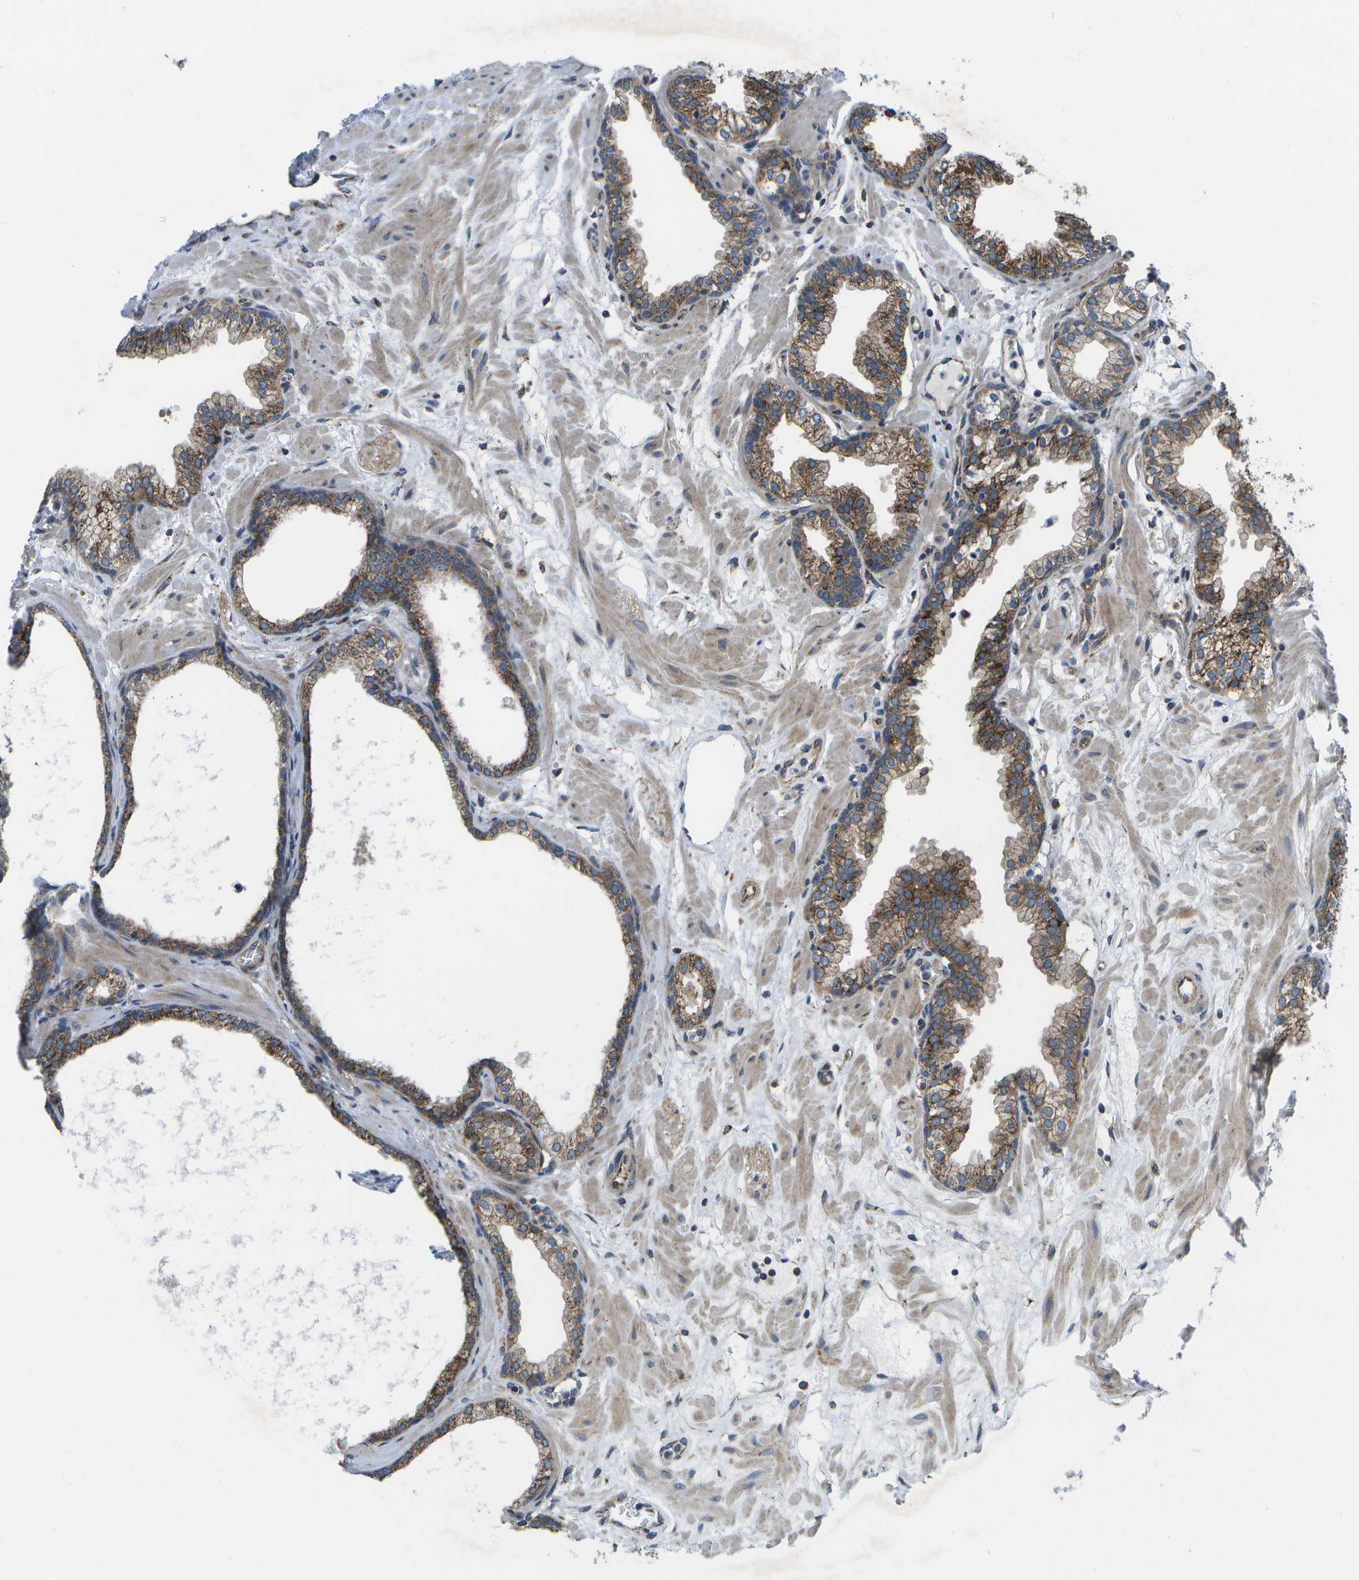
{"staining": {"intensity": "moderate", "quantity": ">75%", "location": "cytoplasmic/membranous"}, "tissue": "prostate", "cell_type": "Glandular cells", "image_type": "normal", "snomed": [{"axis": "morphology", "description": "Normal tissue, NOS"}, {"axis": "morphology", "description": "Urothelial carcinoma, Low grade"}, {"axis": "topography", "description": "Urinary bladder"}, {"axis": "topography", "description": "Prostate"}], "caption": "Immunohistochemical staining of unremarkable prostate displays medium levels of moderate cytoplasmic/membranous staining in about >75% of glandular cells. Using DAB (brown) and hematoxylin (blue) stains, captured at high magnification using brightfield microscopy.", "gene": "MVK", "patient": {"sex": "male", "age": 60}}